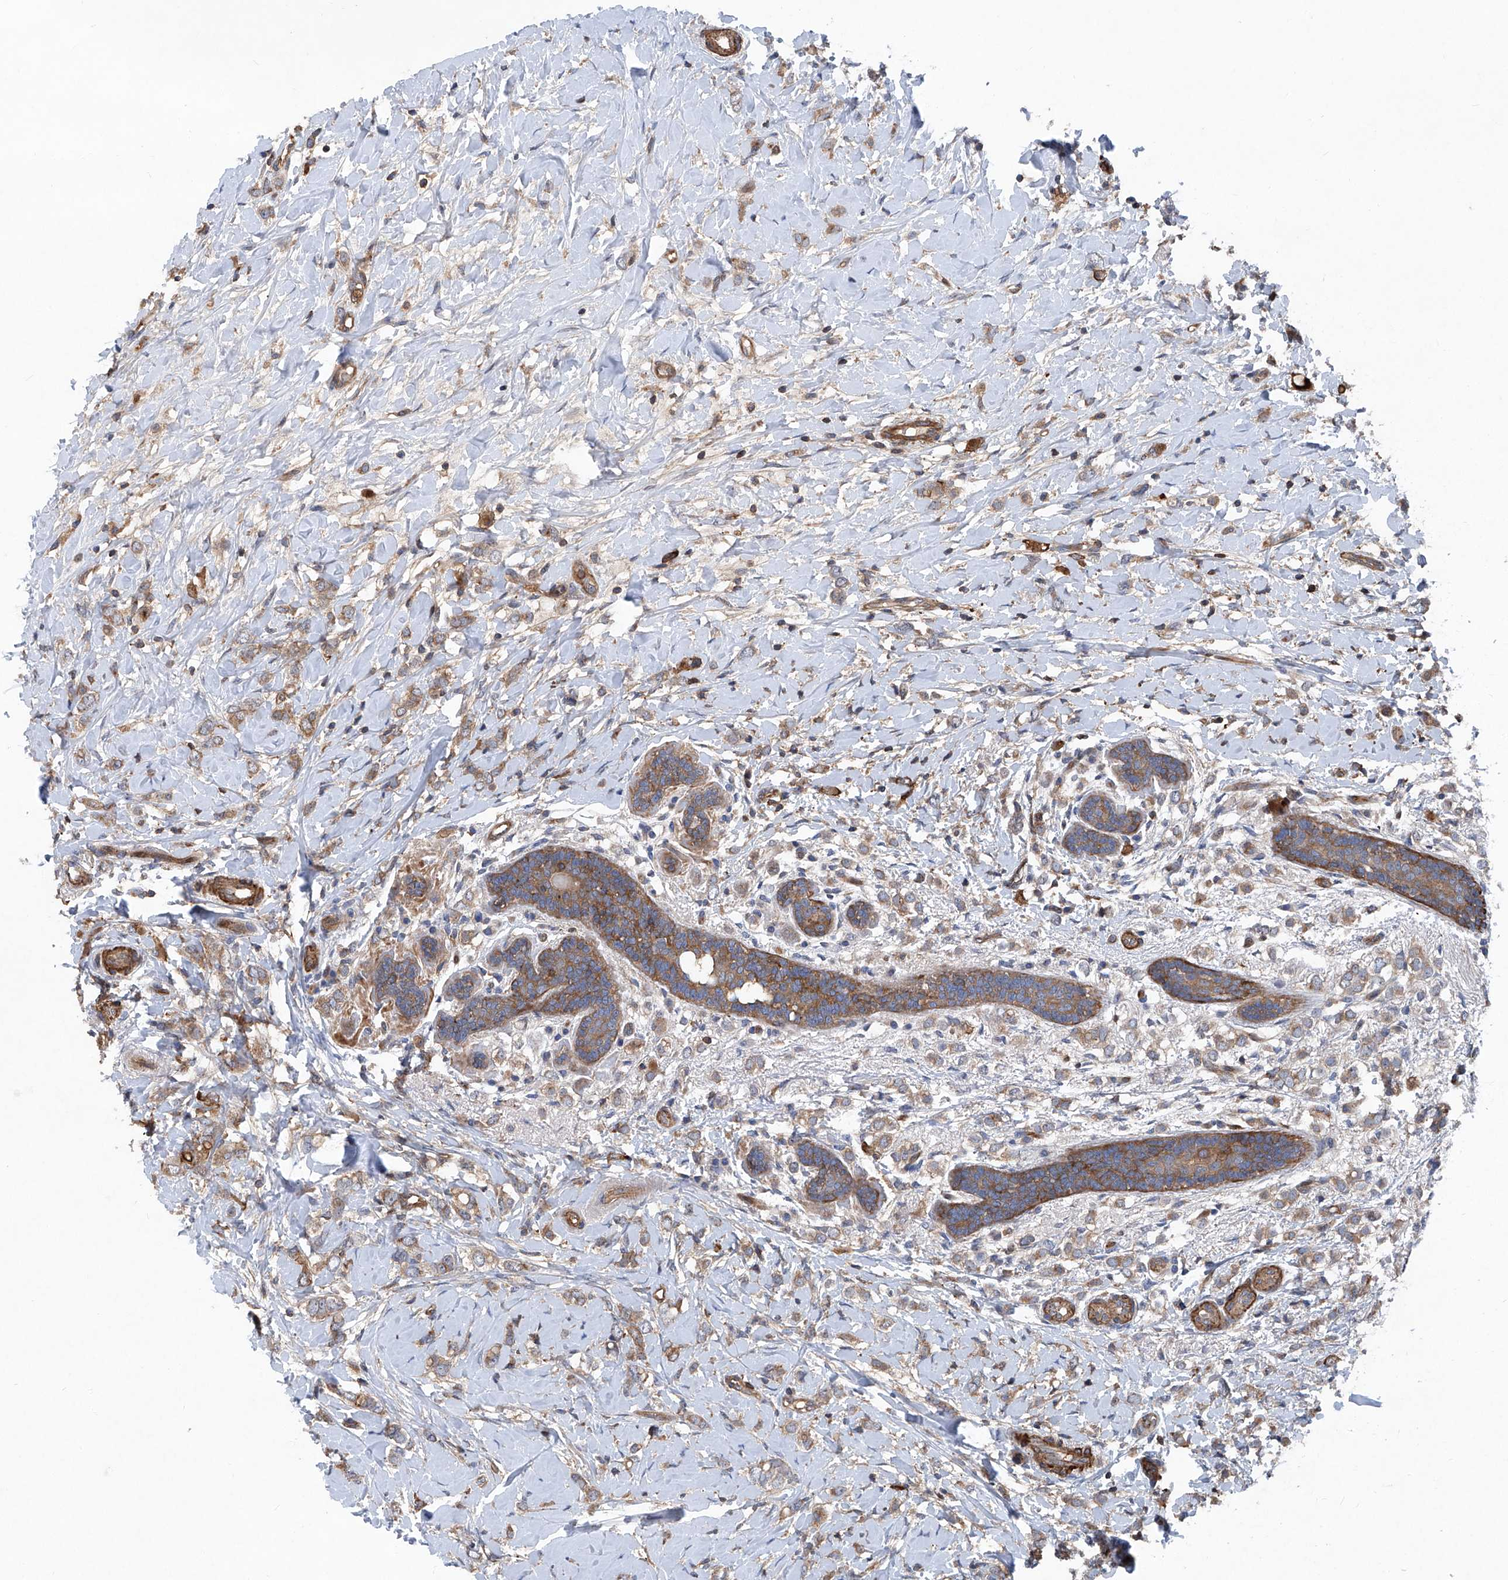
{"staining": {"intensity": "weak", "quantity": ">75%", "location": "cytoplasmic/membranous"}, "tissue": "breast cancer", "cell_type": "Tumor cells", "image_type": "cancer", "snomed": [{"axis": "morphology", "description": "Normal tissue, NOS"}, {"axis": "morphology", "description": "Lobular carcinoma"}, {"axis": "topography", "description": "Breast"}], "caption": "DAB (3,3'-diaminobenzidine) immunohistochemical staining of human lobular carcinoma (breast) displays weak cytoplasmic/membranous protein positivity in about >75% of tumor cells. (DAB (3,3'-diaminobenzidine) IHC, brown staining for protein, blue staining for nuclei).", "gene": "NT5C3A", "patient": {"sex": "female", "age": 47}}